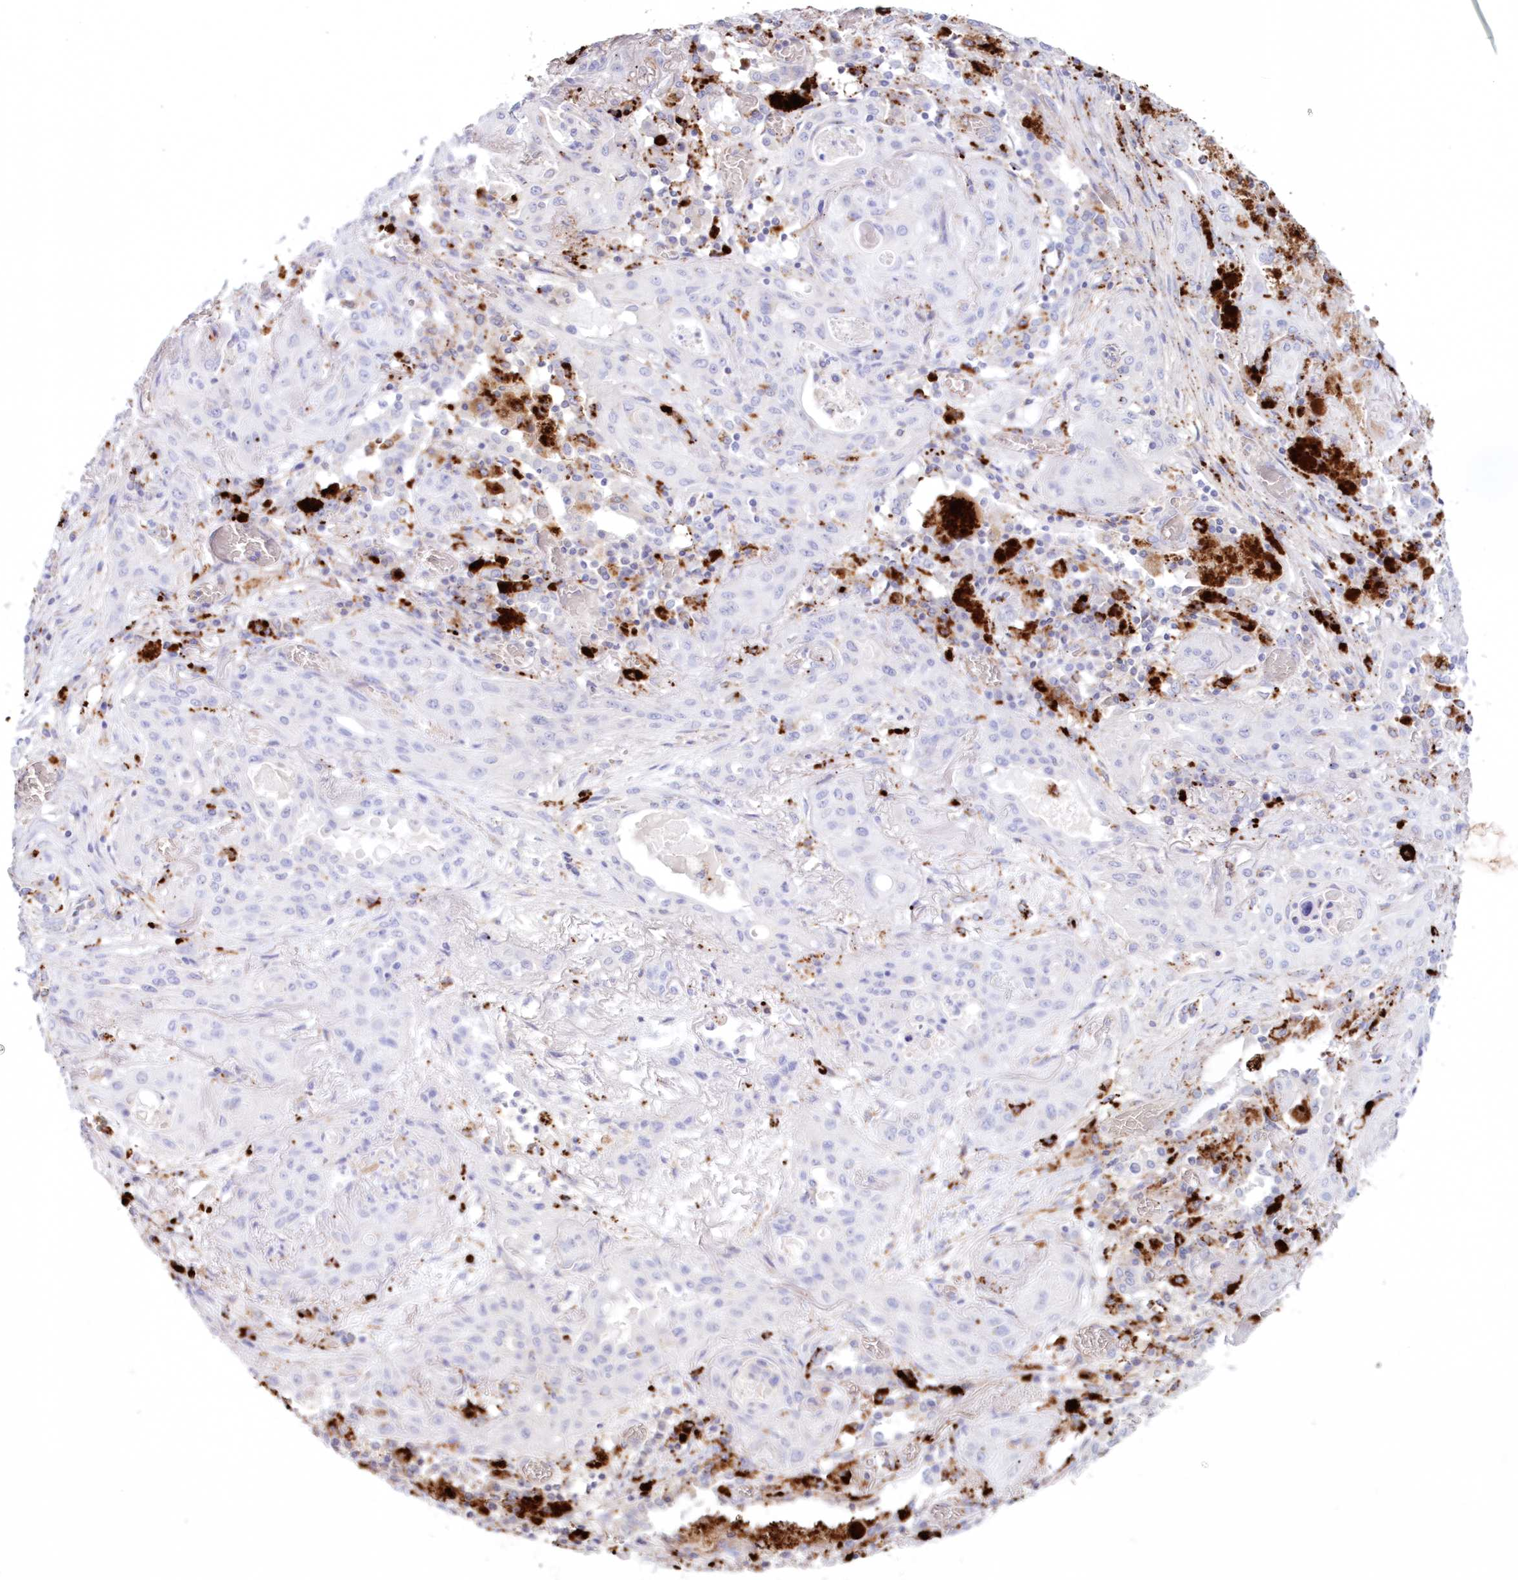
{"staining": {"intensity": "negative", "quantity": "none", "location": "none"}, "tissue": "lung cancer", "cell_type": "Tumor cells", "image_type": "cancer", "snomed": [{"axis": "morphology", "description": "Squamous cell carcinoma, NOS"}, {"axis": "topography", "description": "Lung"}], "caption": "Immunohistochemistry photomicrograph of lung cancer stained for a protein (brown), which shows no expression in tumor cells.", "gene": "TPP1", "patient": {"sex": "female", "age": 47}}